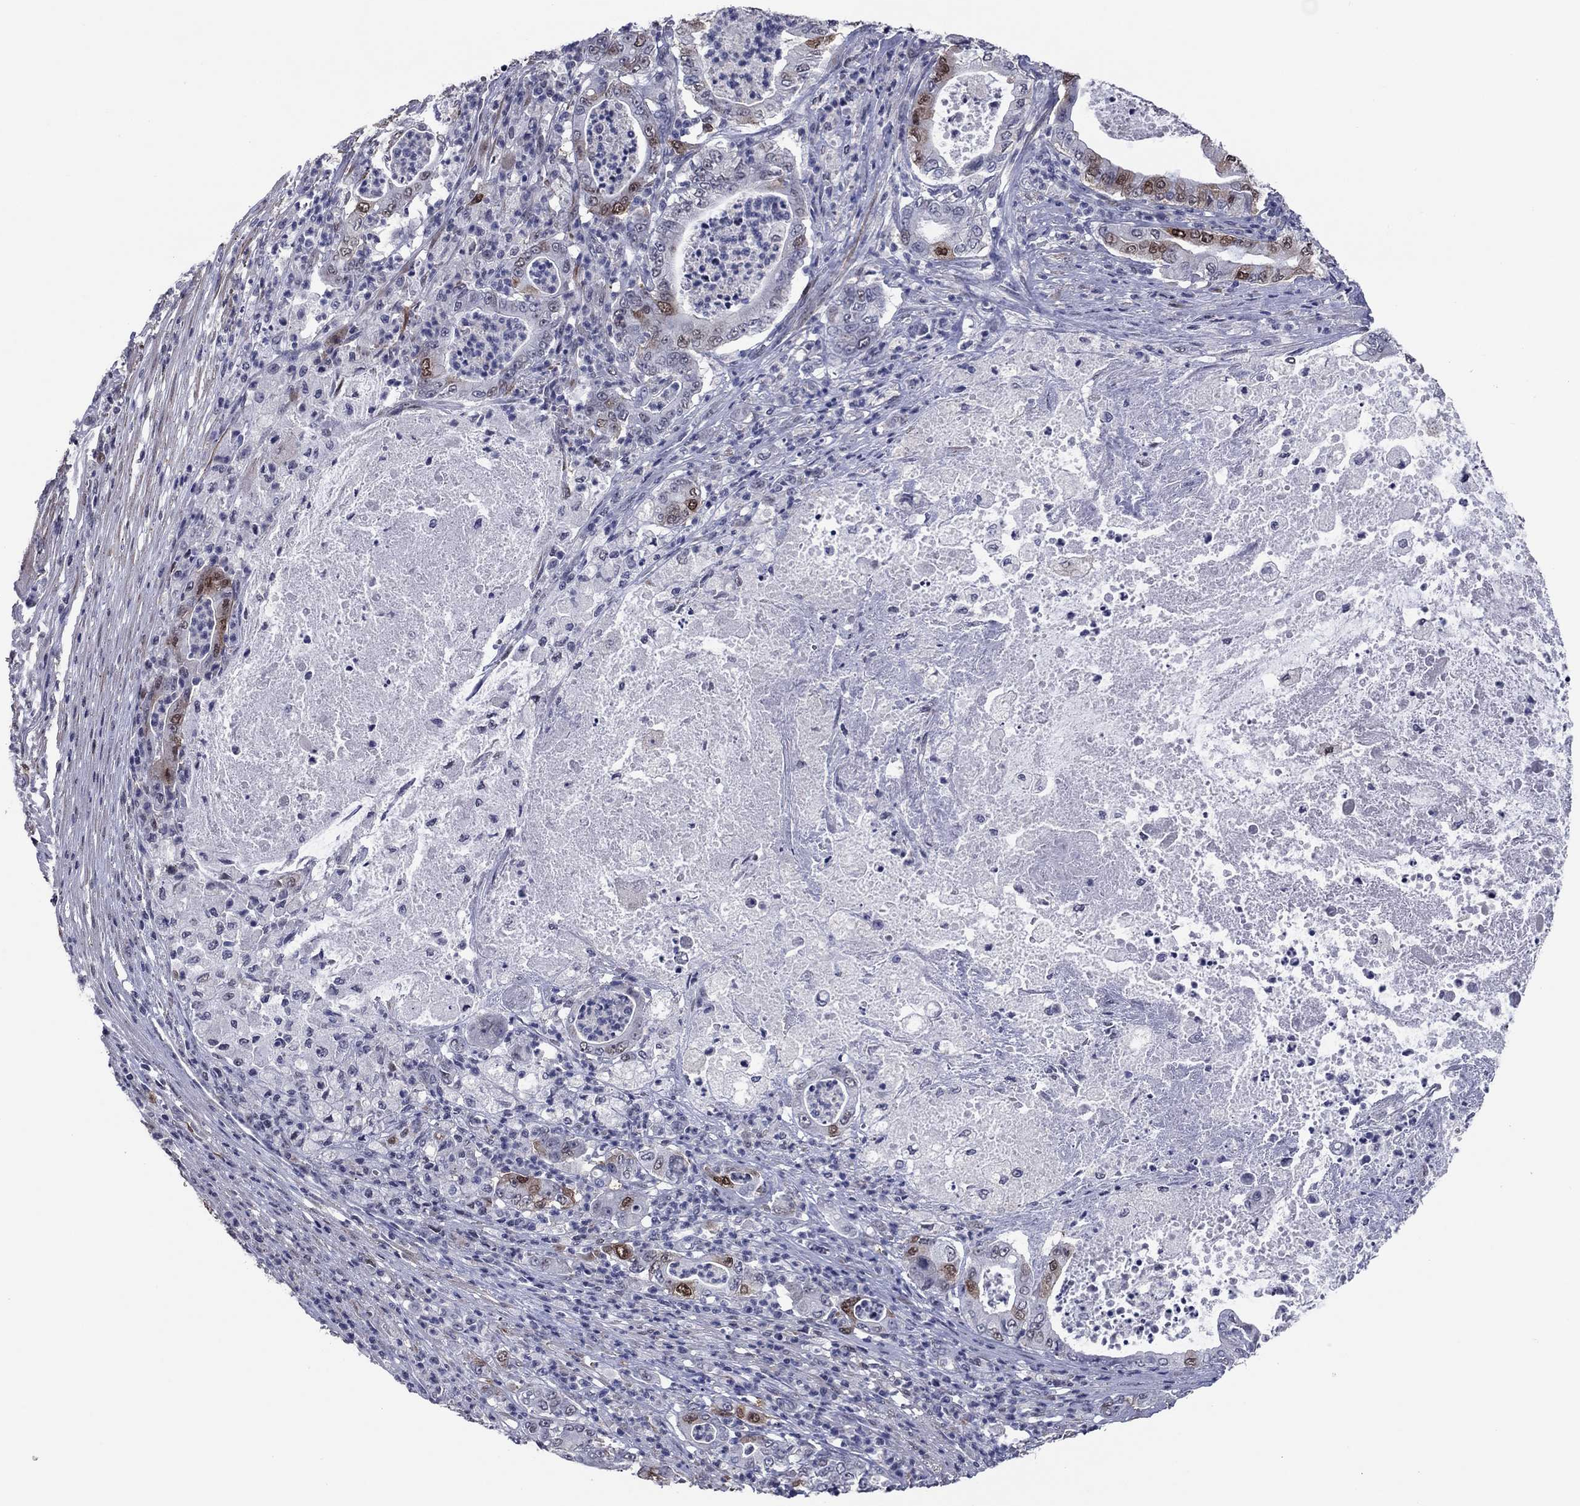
{"staining": {"intensity": "strong", "quantity": "<25%", "location": "nuclear"}, "tissue": "pancreatic cancer", "cell_type": "Tumor cells", "image_type": "cancer", "snomed": [{"axis": "morphology", "description": "Adenocarcinoma, NOS"}, {"axis": "topography", "description": "Pancreas"}], "caption": "Strong nuclear protein positivity is identified in approximately <25% of tumor cells in pancreatic cancer.", "gene": "TYMS", "patient": {"sex": "male", "age": 71}}